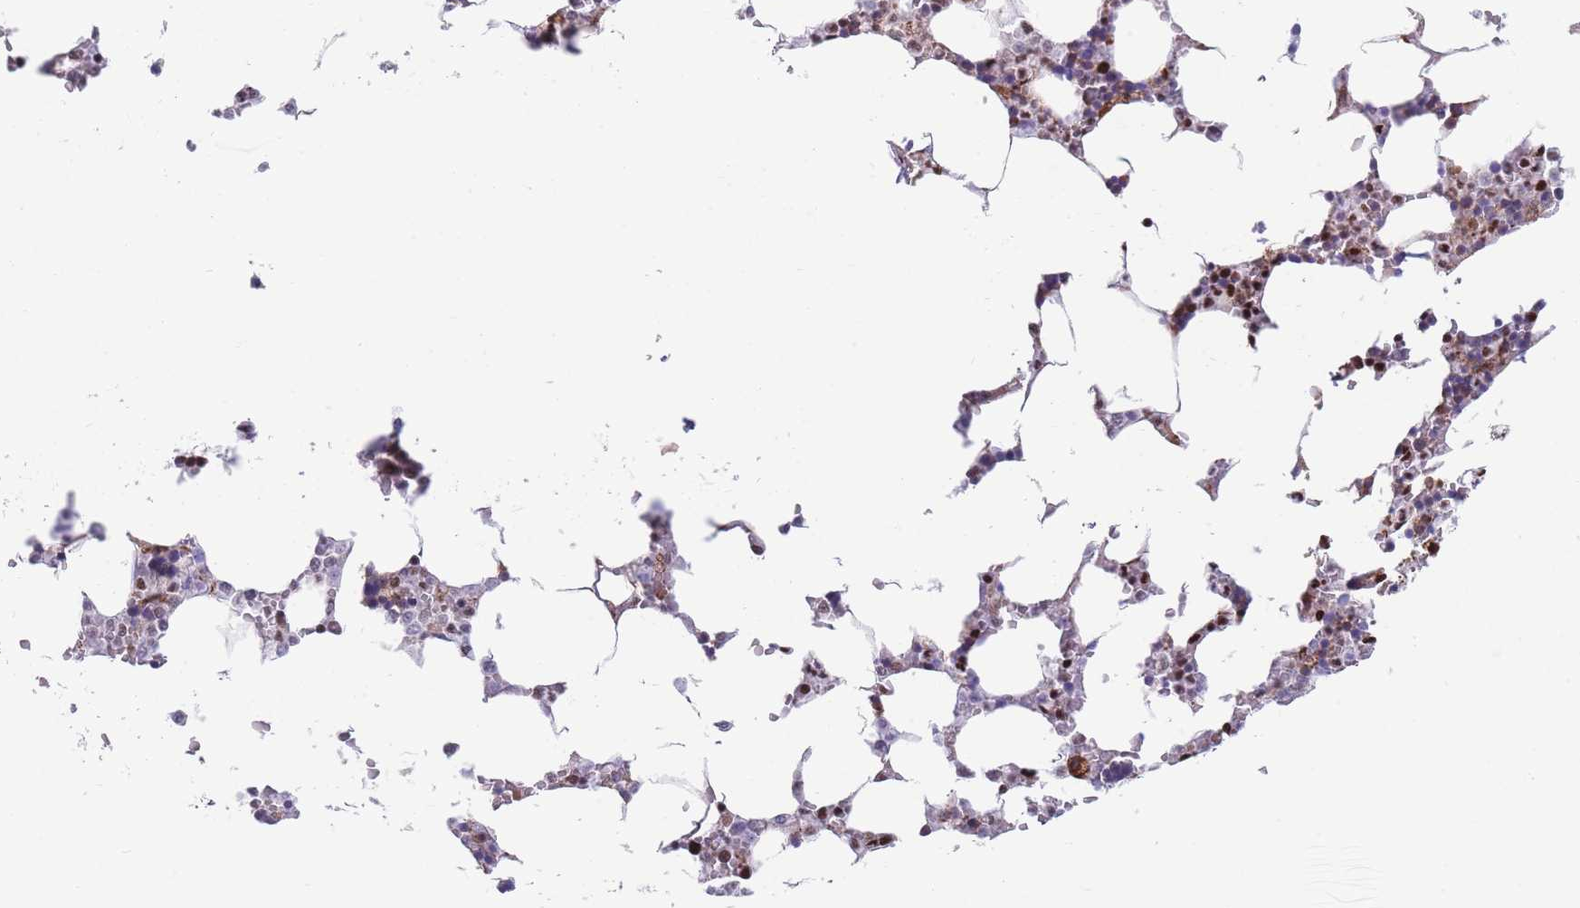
{"staining": {"intensity": "strong", "quantity": "<25%", "location": "cytoplasmic/membranous,nuclear"}, "tissue": "bone marrow", "cell_type": "Hematopoietic cells", "image_type": "normal", "snomed": [{"axis": "morphology", "description": "Normal tissue, NOS"}, {"axis": "topography", "description": "Bone marrow"}], "caption": "The image displays immunohistochemical staining of normal bone marrow. There is strong cytoplasmic/membranous,nuclear staining is present in approximately <25% of hematopoietic cells.", "gene": "DNAJC3", "patient": {"sex": "male", "age": 64}}